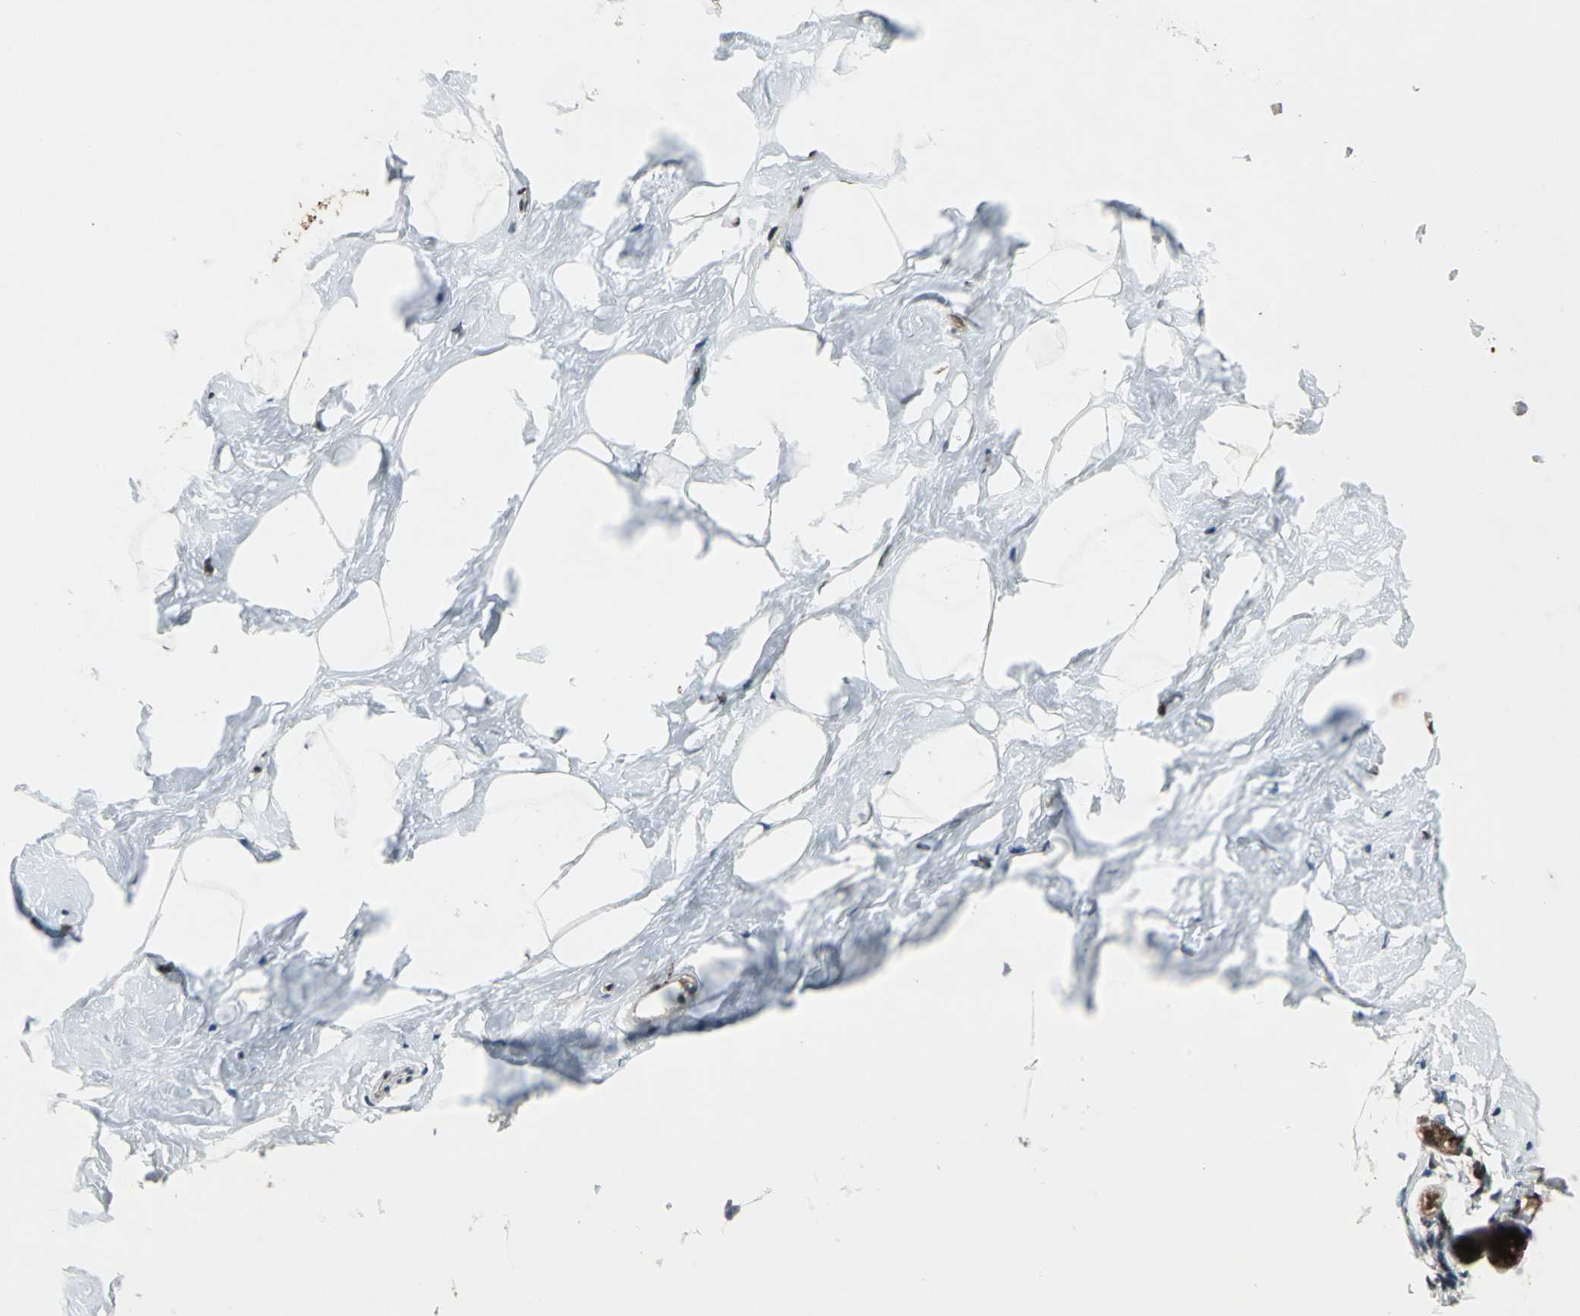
{"staining": {"intensity": "moderate", "quantity": "25%-75%", "location": "nuclear"}, "tissue": "breast", "cell_type": "Adipocytes", "image_type": "normal", "snomed": [{"axis": "morphology", "description": "Normal tissue, NOS"}, {"axis": "topography", "description": "Breast"}], "caption": "Adipocytes exhibit medium levels of moderate nuclear positivity in approximately 25%-75% of cells in normal breast.", "gene": "COPS5", "patient": {"sex": "female", "age": 23}}